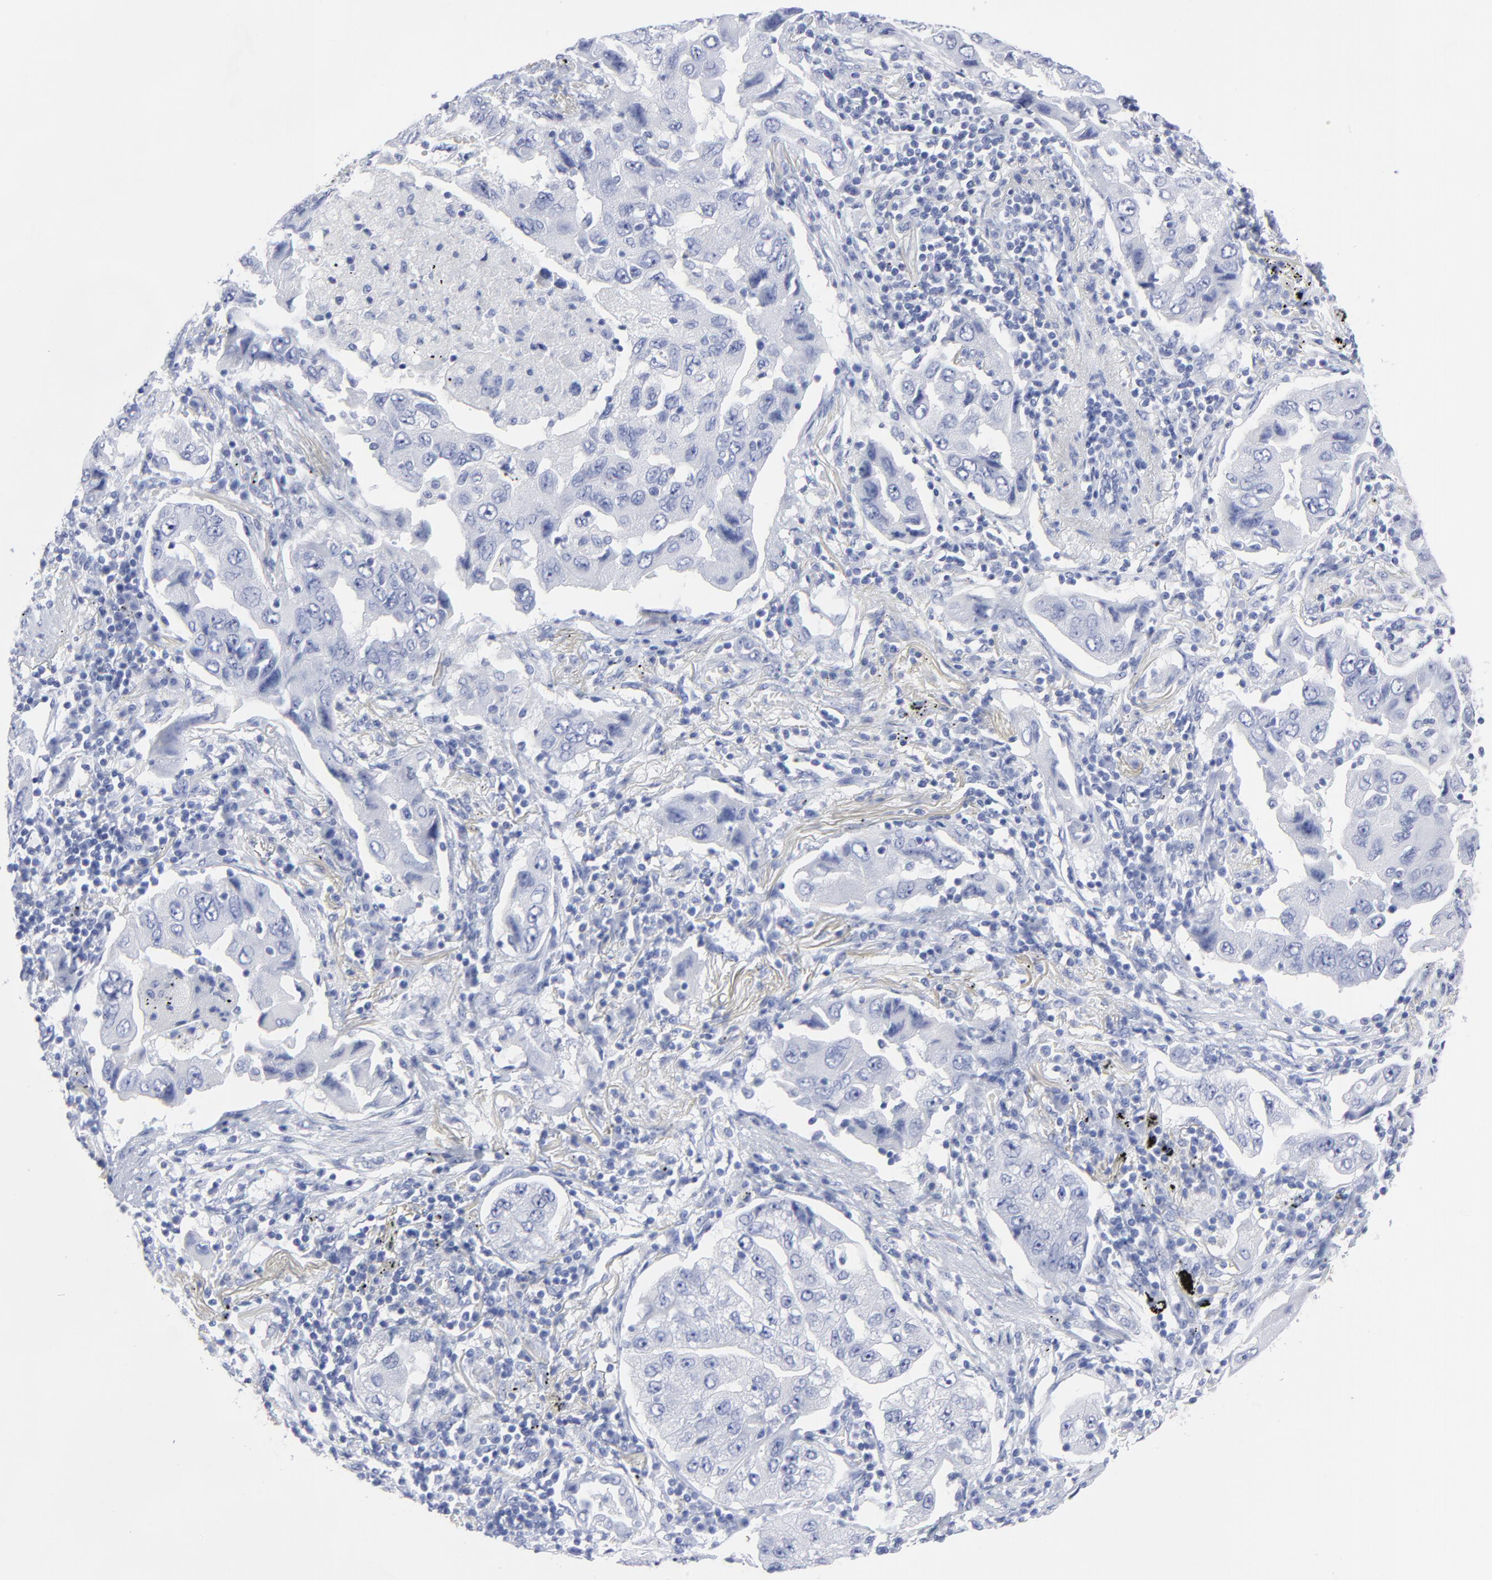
{"staining": {"intensity": "negative", "quantity": "none", "location": "none"}, "tissue": "lung cancer", "cell_type": "Tumor cells", "image_type": "cancer", "snomed": [{"axis": "morphology", "description": "Adenocarcinoma, NOS"}, {"axis": "topography", "description": "Lung"}], "caption": "IHC of lung adenocarcinoma reveals no expression in tumor cells.", "gene": "CNTN3", "patient": {"sex": "female", "age": 65}}